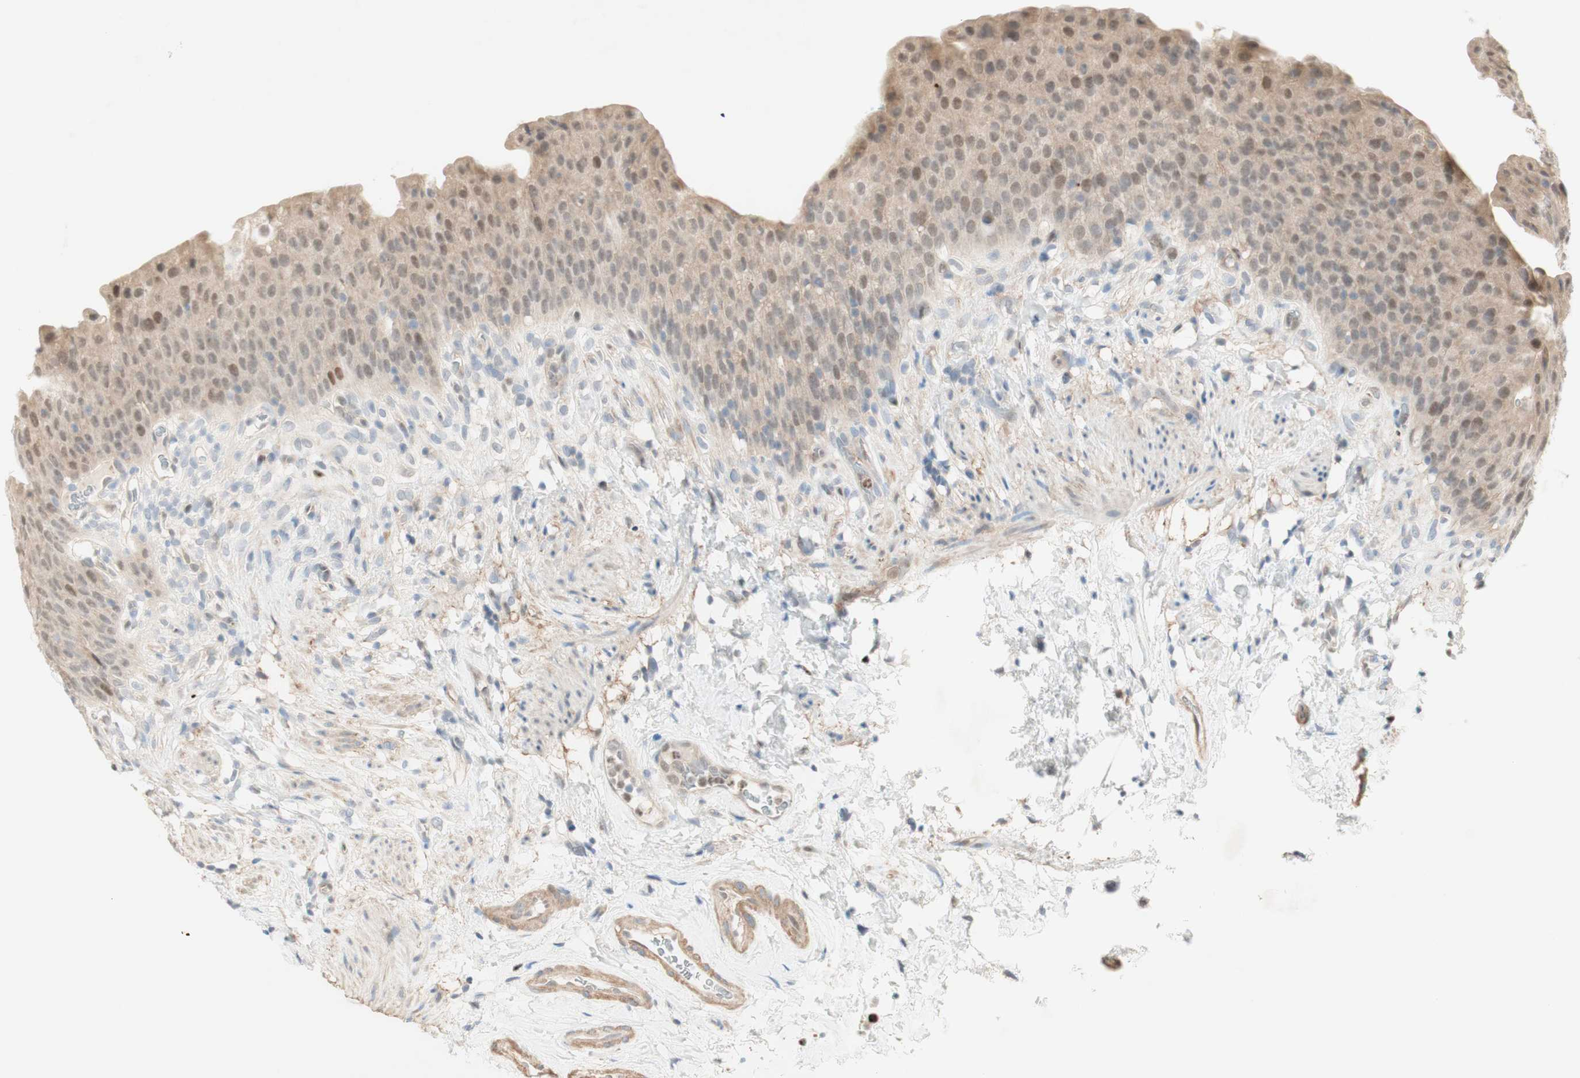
{"staining": {"intensity": "weak", "quantity": "25%-75%", "location": "cytoplasmic/membranous,nuclear"}, "tissue": "urinary bladder", "cell_type": "Urothelial cells", "image_type": "normal", "snomed": [{"axis": "morphology", "description": "Normal tissue, NOS"}, {"axis": "topography", "description": "Urinary bladder"}], "caption": "Urinary bladder stained with DAB (3,3'-diaminobenzidine) IHC displays low levels of weak cytoplasmic/membranous,nuclear expression in approximately 25%-75% of urothelial cells. The protein of interest is shown in brown color, while the nuclei are stained blue.", "gene": "RFNG", "patient": {"sex": "female", "age": 79}}